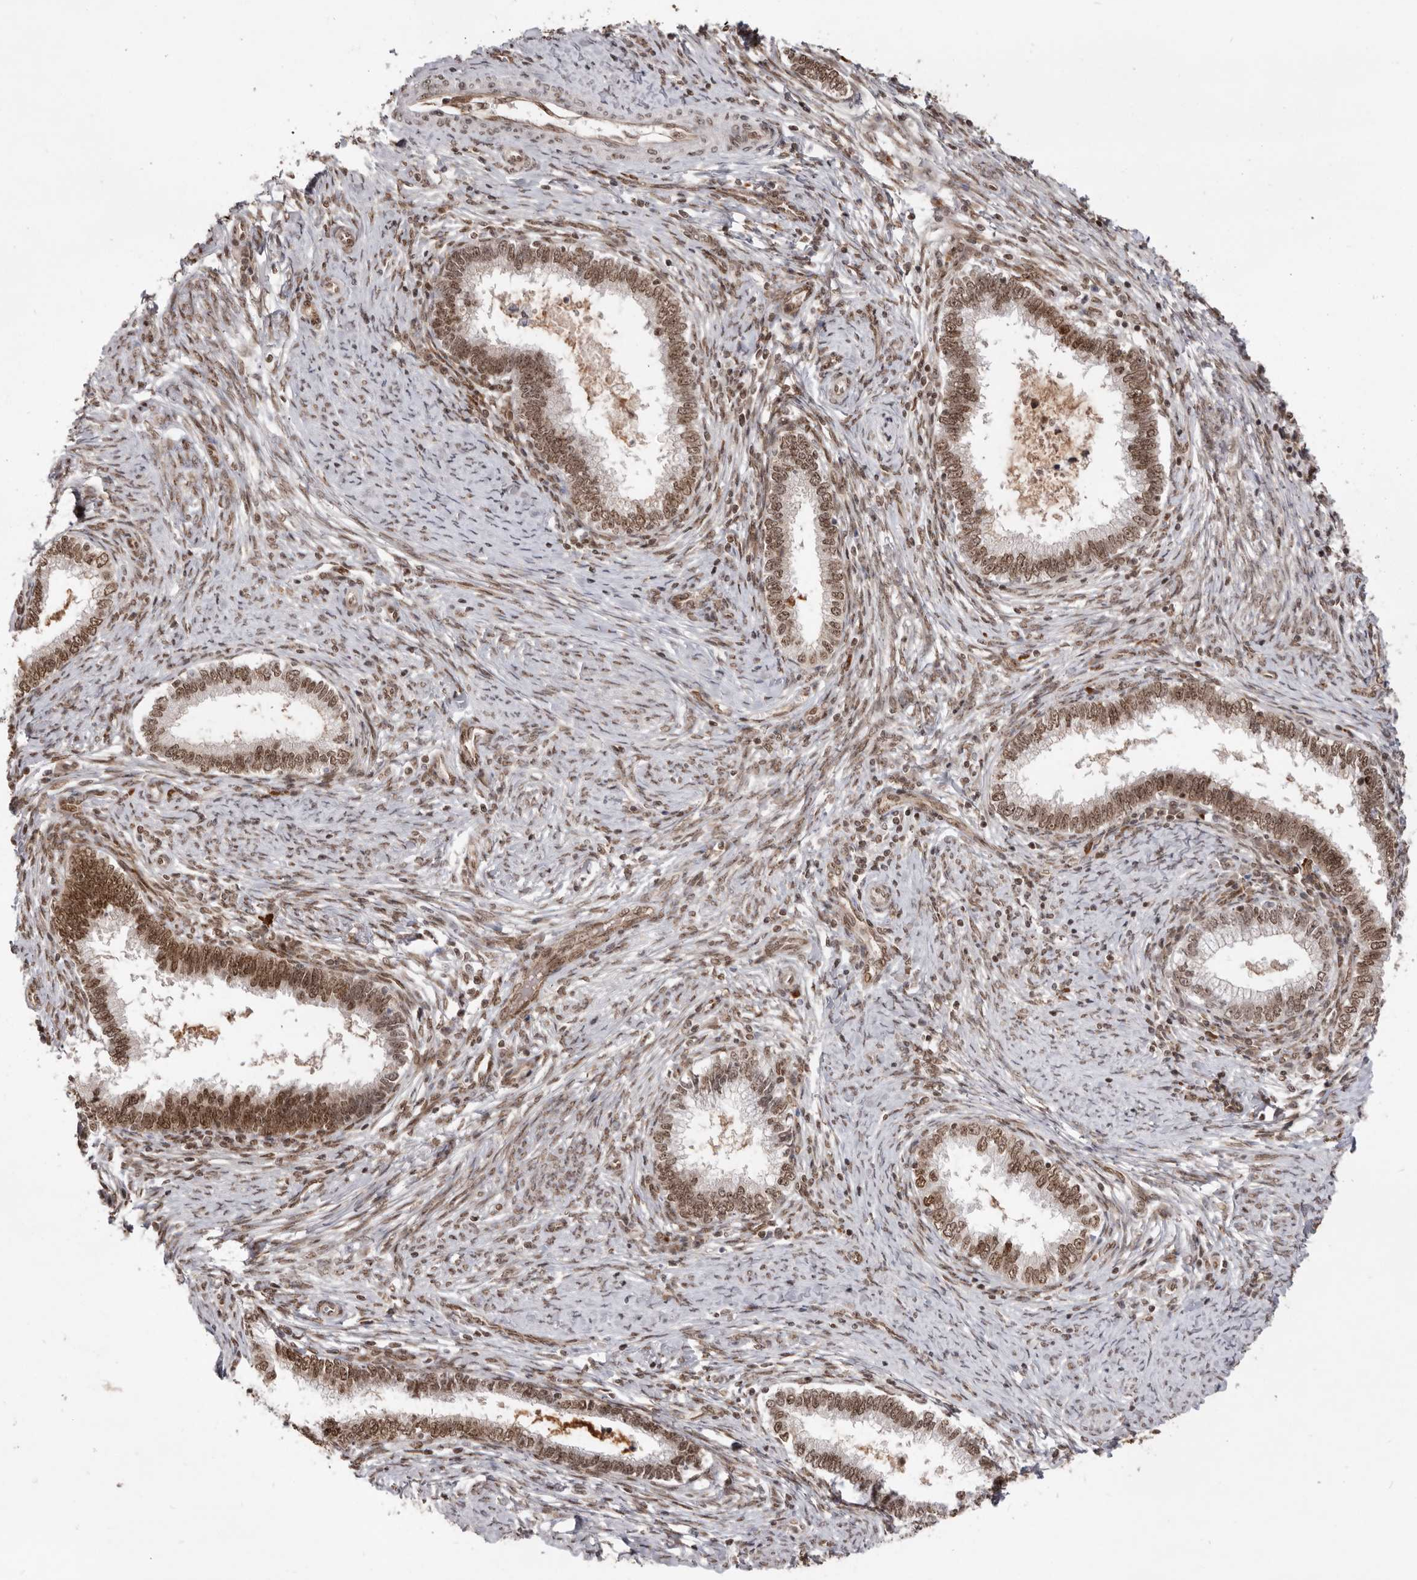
{"staining": {"intensity": "moderate", "quantity": ">75%", "location": "nuclear"}, "tissue": "cervical cancer", "cell_type": "Tumor cells", "image_type": "cancer", "snomed": [{"axis": "morphology", "description": "Adenocarcinoma, NOS"}, {"axis": "topography", "description": "Cervix"}], "caption": "DAB immunohistochemical staining of cervical cancer (adenocarcinoma) displays moderate nuclear protein staining in about >75% of tumor cells. (DAB IHC, brown staining for protein, blue staining for nuclei).", "gene": "CHTOP", "patient": {"sex": "female", "age": 36}}